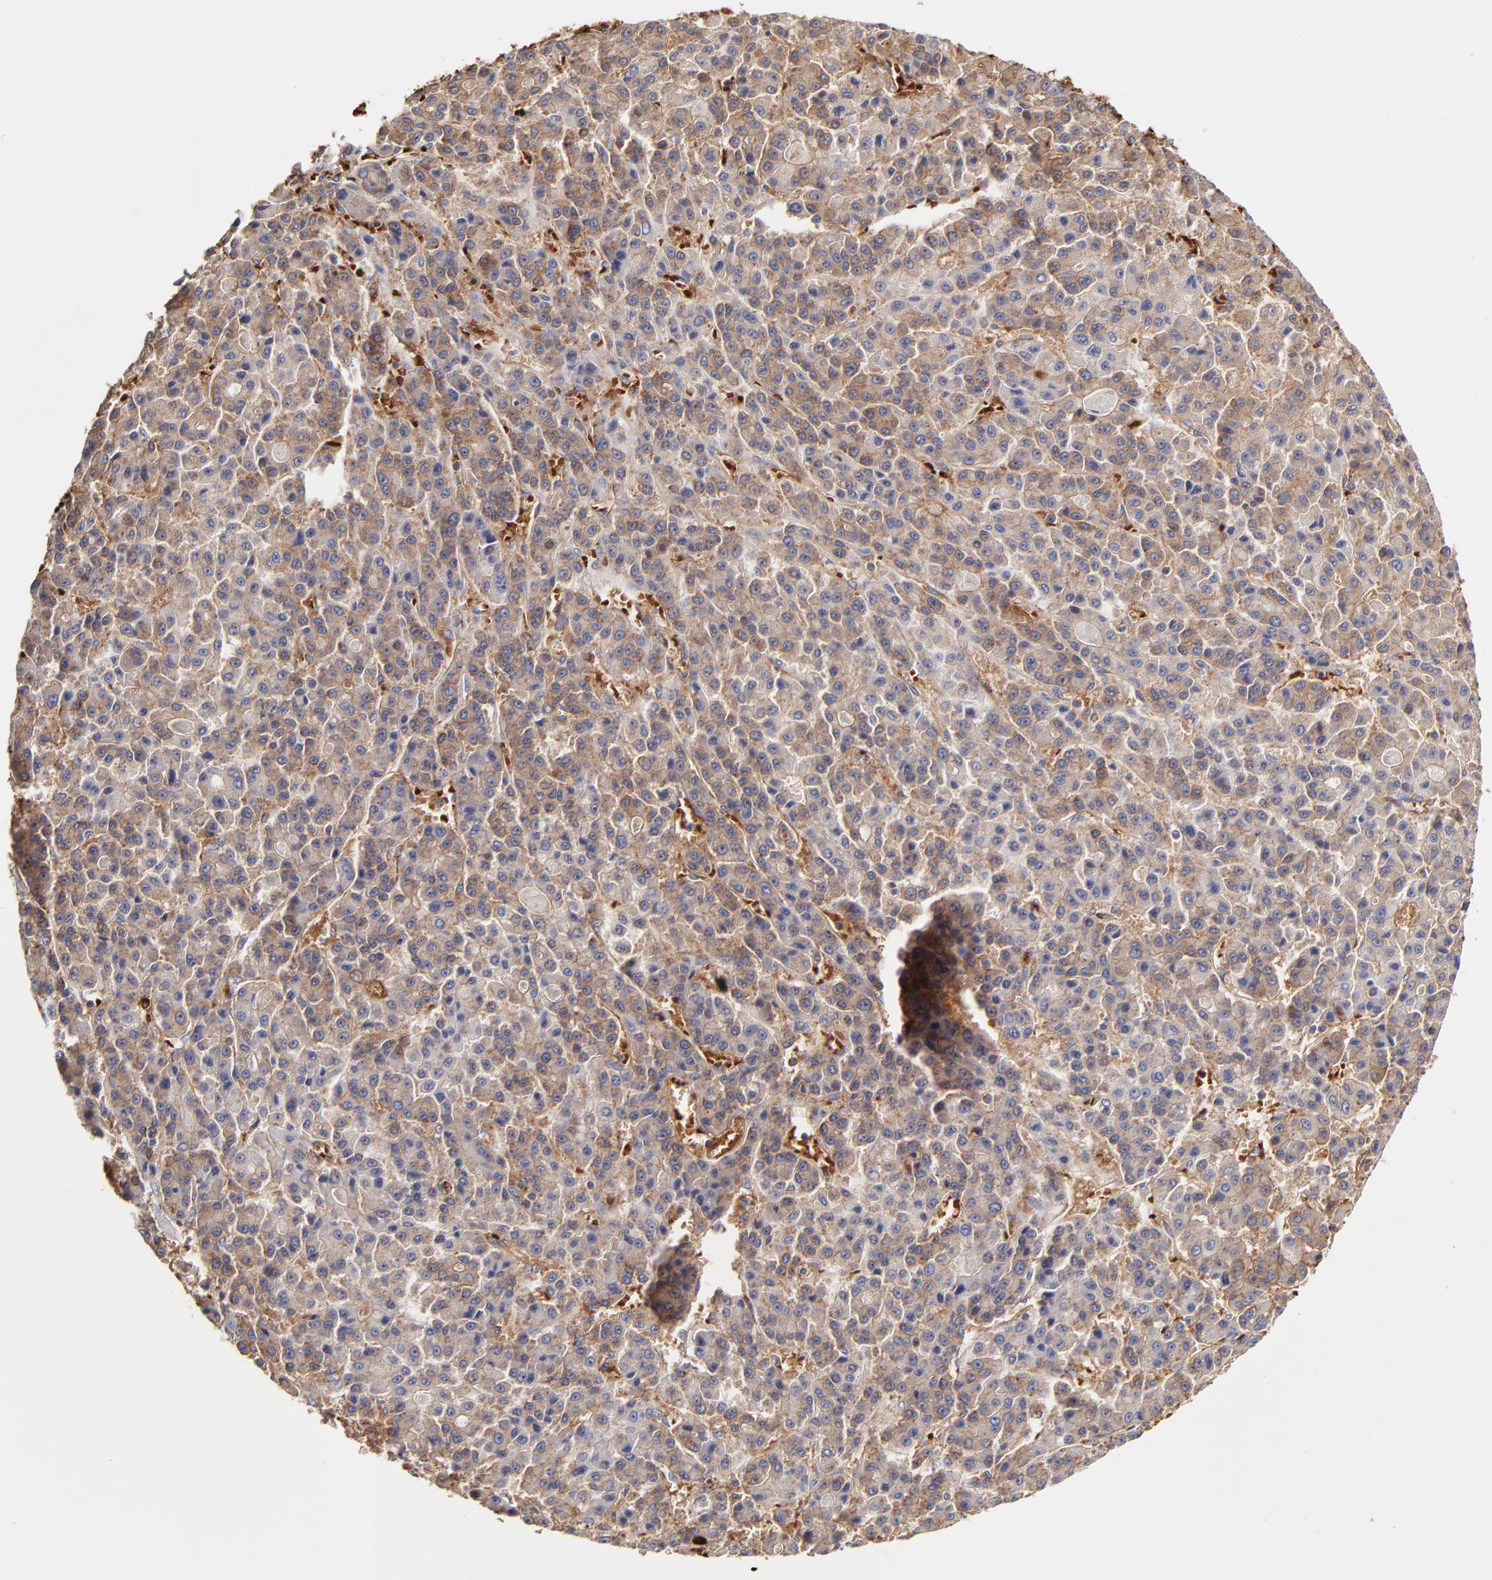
{"staining": {"intensity": "moderate", "quantity": ">75%", "location": "cytoplasmic/membranous"}, "tissue": "liver cancer", "cell_type": "Tumor cells", "image_type": "cancer", "snomed": [{"axis": "morphology", "description": "Carcinoma, Hepatocellular, NOS"}, {"axis": "topography", "description": "Liver"}], "caption": "Liver hepatocellular carcinoma stained with a protein marker demonstrates moderate staining in tumor cells.", "gene": "CD2AP", "patient": {"sex": "male", "age": 70}}